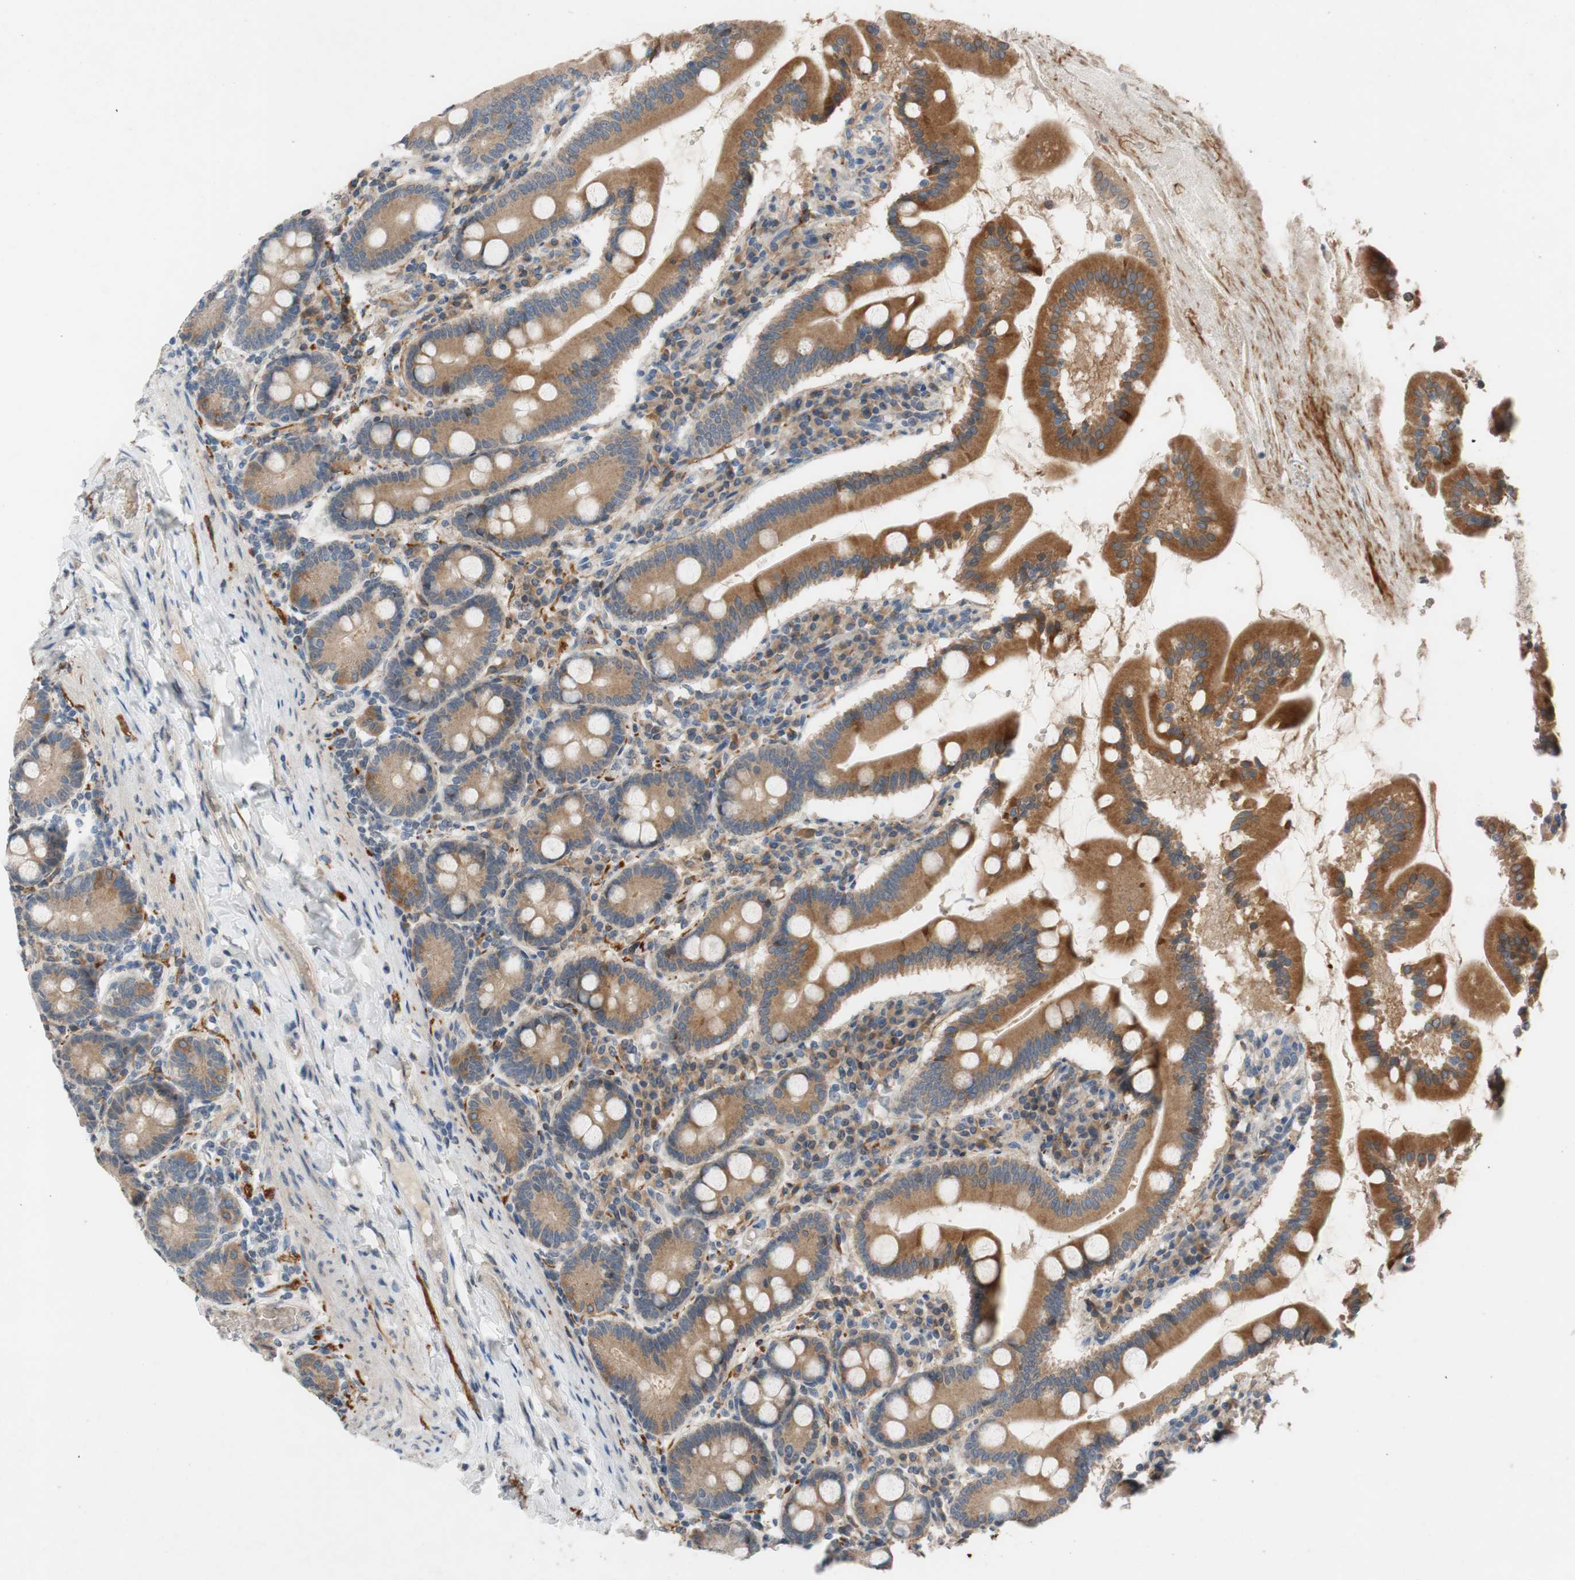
{"staining": {"intensity": "strong", "quantity": ">75%", "location": "cytoplasmic/membranous"}, "tissue": "duodenum", "cell_type": "Glandular cells", "image_type": "normal", "snomed": [{"axis": "morphology", "description": "Normal tissue, NOS"}, {"axis": "topography", "description": "Duodenum"}], "caption": "Glandular cells demonstrate high levels of strong cytoplasmic/membranous staining in approximately >75% of cells in benign human duodenum.", "gene": "ADD2", "patient": {"sex": "male", "age": 50}}